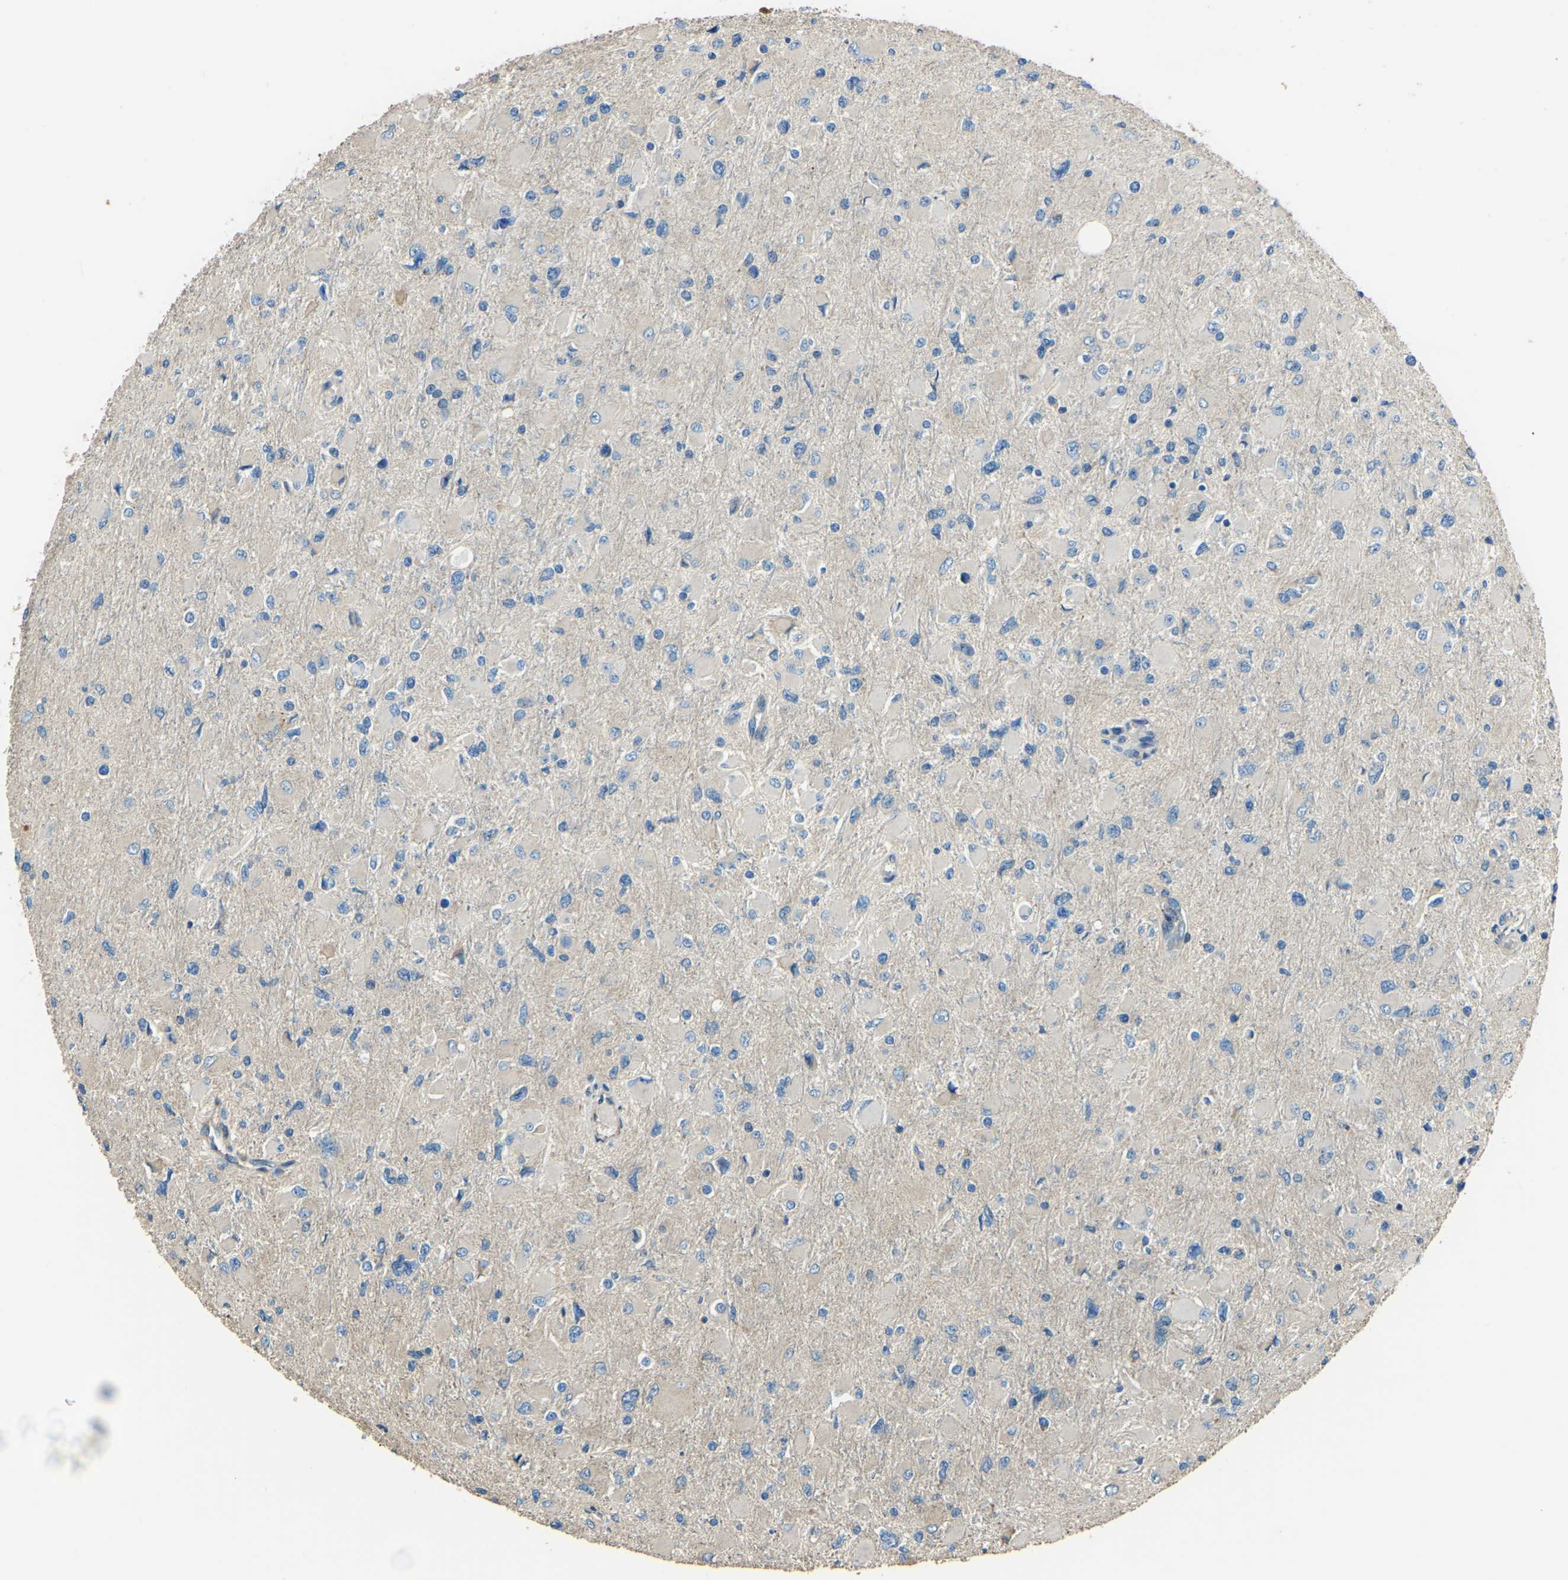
{"staining": {"intensity": "negative", "quantity": "none", "location": "none"}, "tissue": "glioma", "cell_type": "Tumor cells", "image_type": "cancer", "snomed": [{"axis": "morphology", "description": "Glioma, malignant, High grade"}, {"axis": "topography", "description": "Cerebral cortex"}], "caption": "Immunohistochemistry micrograph of neoplastic tissue: human glioma stained with DAB (3,3'-diaminobenzidine) demonstrates no significant protein expression in tumor cells.", "gene": "COL3A1", "patient": {"sex": "female", "age": 36}}